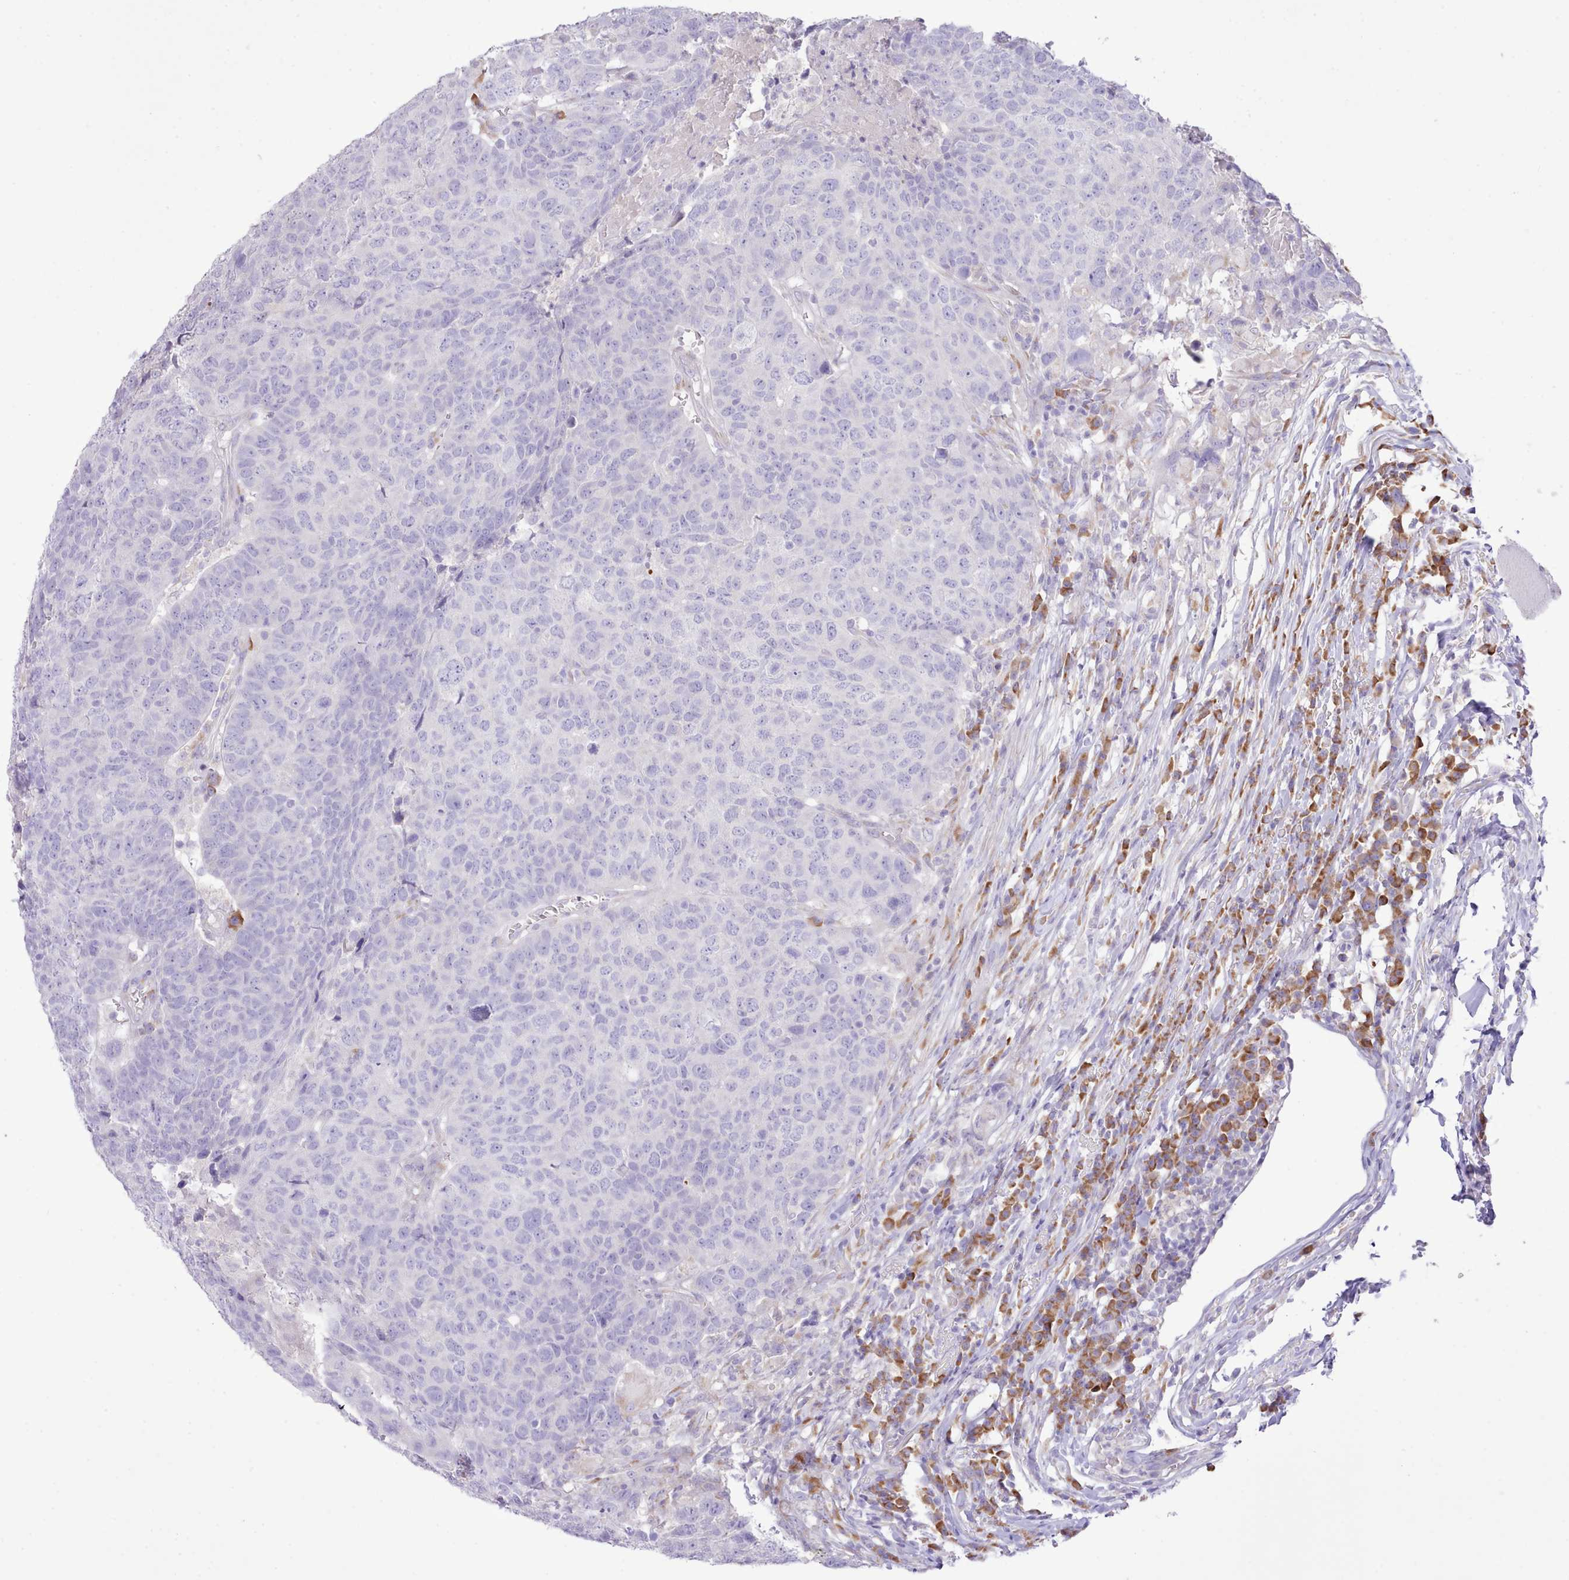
{"staining": {"intensity": "negative", "quantity": "none", "location": "none"}, "tissue": "head and neck cancer", "cell_type": "Tumor cells", "image_type": "cancer", "snomed": [{"axis": "morphology", "description": "Normal tissue, NOS"}, {"axis": "morphology", "description": "Squamous cell carcinoma, NOS"}, {"axis": "topography", "description": "Skeletal muscle"}, {"axis": "topography", "description": "Vascular tissue"}, {"axis": "topography", "description": "Peripheral nerve tissue"}, {"axis": "topography", "description": "Head-Neck"}], "caption": "A high-resolution histopathology image shows immunohistochemistry staining of head and neck cancer, which demonstrates no significant positivity in tumor cells.", "gene": "CCL1", "patient": {"sex": "male", "age": 66}}